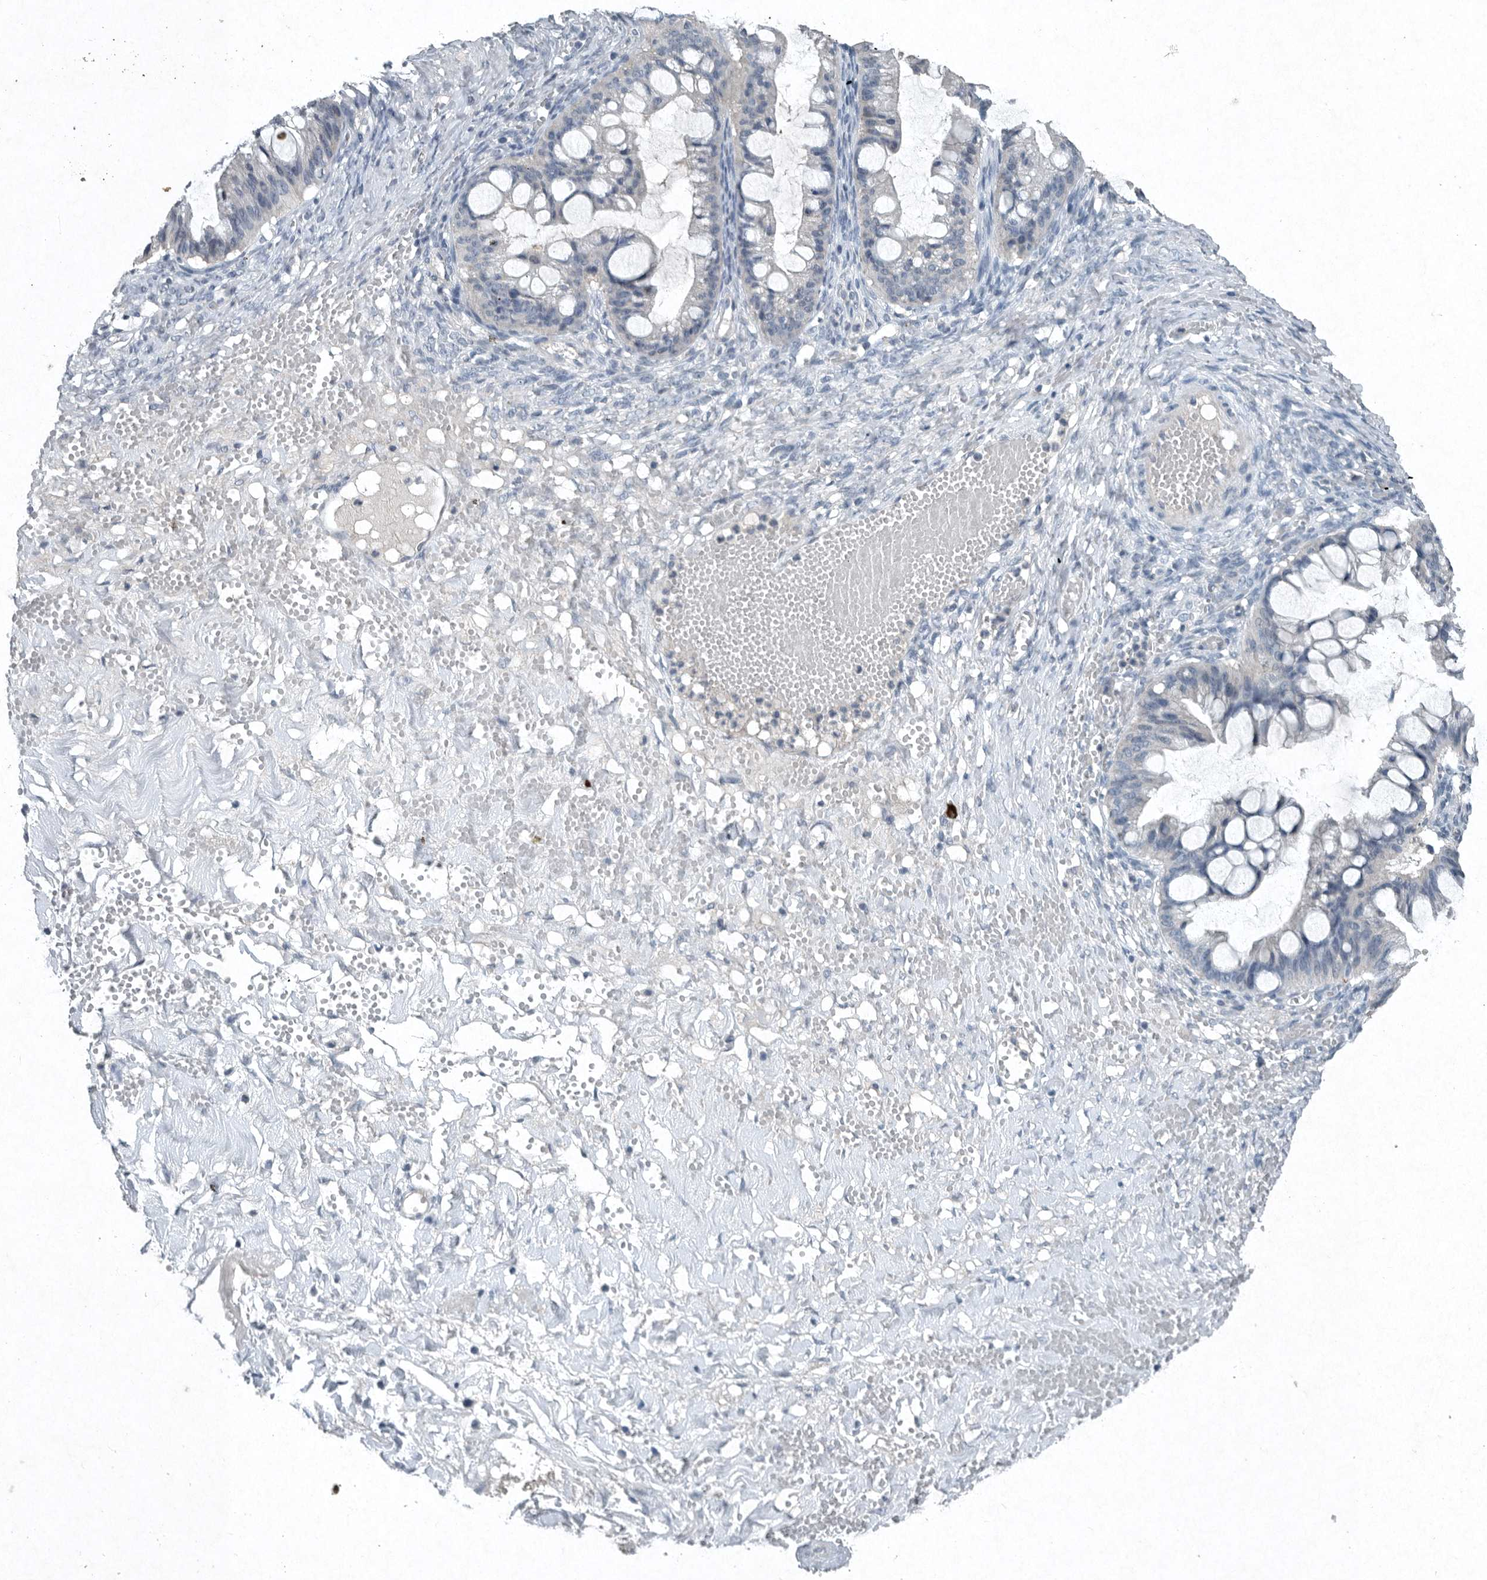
{"staining": {"intensity": "negative", "quantity": "none", "location": "none"}, "tissue": "ovarian cancer", "cell_type": "Tumor cells", "image_type": "cancer", "snomed": [{"axis": "morphology", "description": "Cystadenocarcinoma, mucinous, NOS"}, {"axis": "topography", "description": "Ovary"}], "caption": "DAB (3,3'-diaminobenzidine) immunohistochemical staining of human ovarian mucinous cystadenocarcinoma shows no significant staining in tumor cells.", "gene": "IL20", "patient": {"sex": "female", "age": 73}}